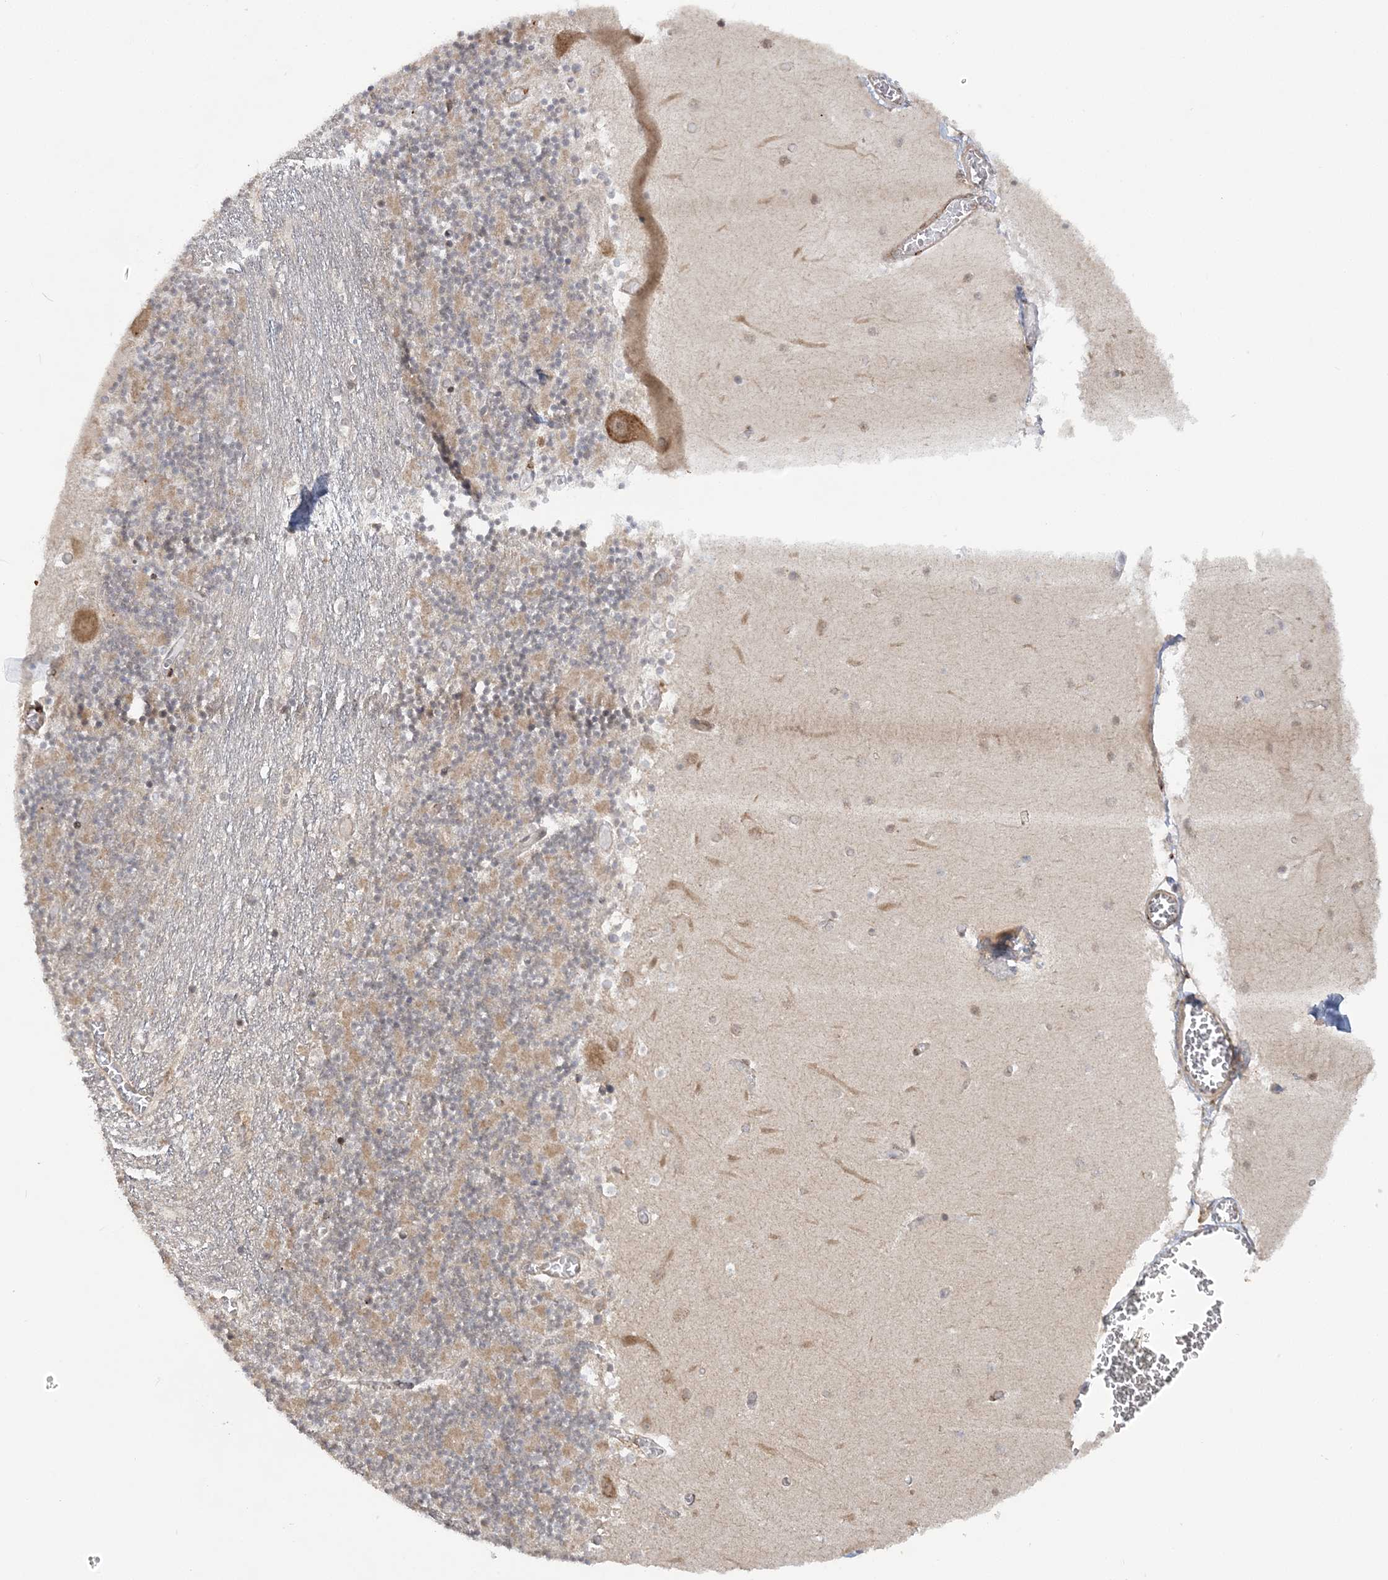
{"staining": {"intensity": "moderate", "quantity": ">75%", "location": "cytoplasmic/membranous"}, "tissue": "cerebellum", "cell_type": "Cells in granular layer", "image_type": "normal", "snomed": [{"axis": "morphology", "description": "Normal tissue, NOS"}, {"axis": "topography", "description": "Cerebellum"}], "caption": "Protein staining by immunohistochemistry (IHC) displays moderate cytoplasmic/membranous expression in approximately >75% of cells in granular layer in unremarkable cerebellum. (DAB (3,3'-diaminobenzidine) IHC, brown staining for protein, blue staining for nuclei).", "gene": "MRPL47", "patient": {"sex": "female", "age": 28}}